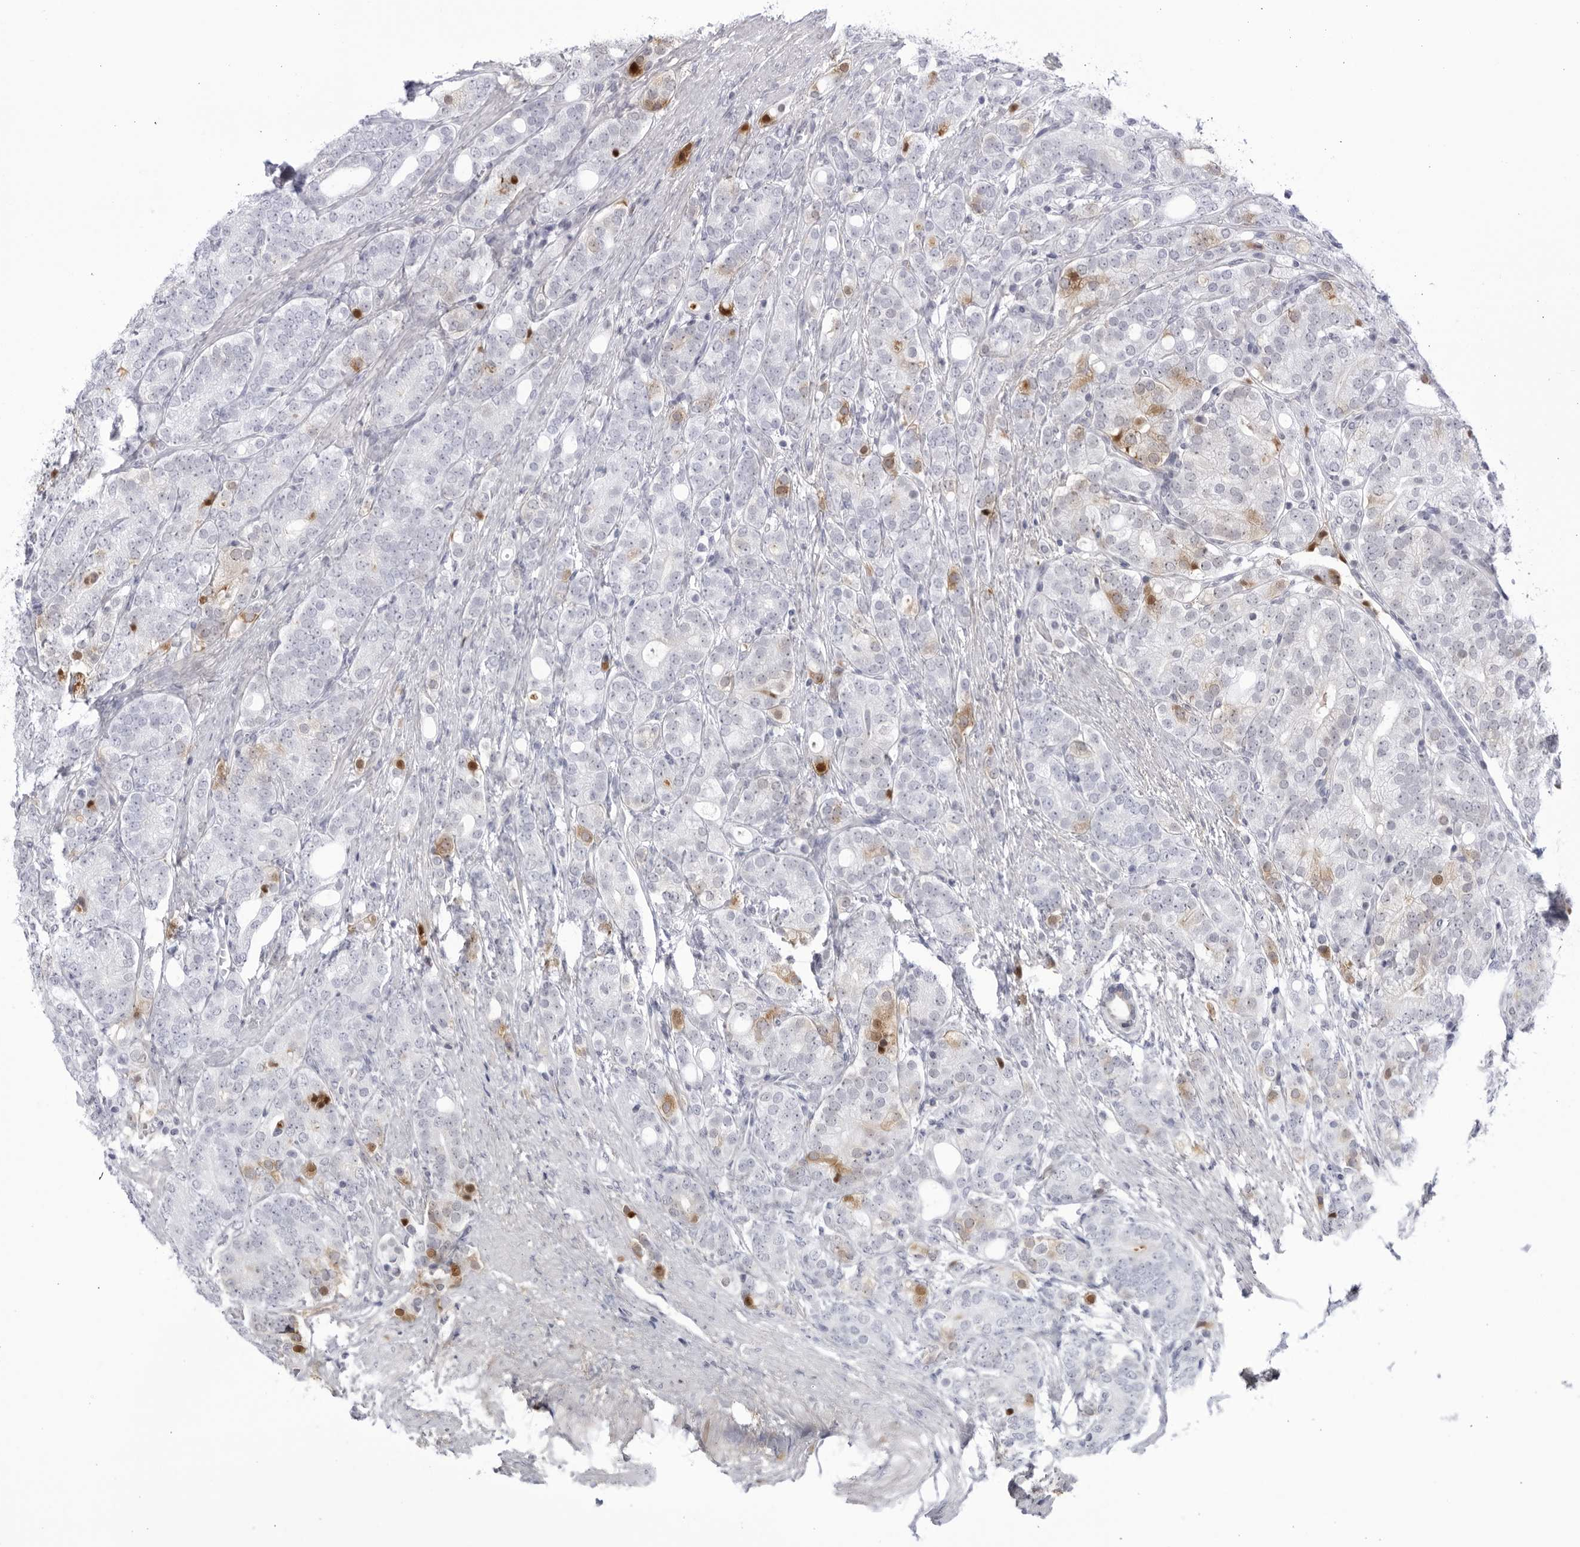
{"staining": {"intensity": "moderate", "quantity": "<25%", "location": "cytoplasmic/membranous,nuclear"}, "tissue": "prostate cancer", "cell_type": "Tumor cells", "image_type": "cancer", "snomed": [{"axis": "morphology", "description": "Adenocarcinoma, High grade"}, {"axis": "topography", "description": "Prostate"}], "caption": "Immunohistochemistry (DAB (3,3'-diaminobenzidine)) staining of human prostate cancer (high-grade adenocarcinoma) shows moderate cytoplasmic/membranous and nuclear protein positivity in about <25% of tumor cells.", "gene": "CNBD1", "patient": {"sex": "male", "age": 57}}